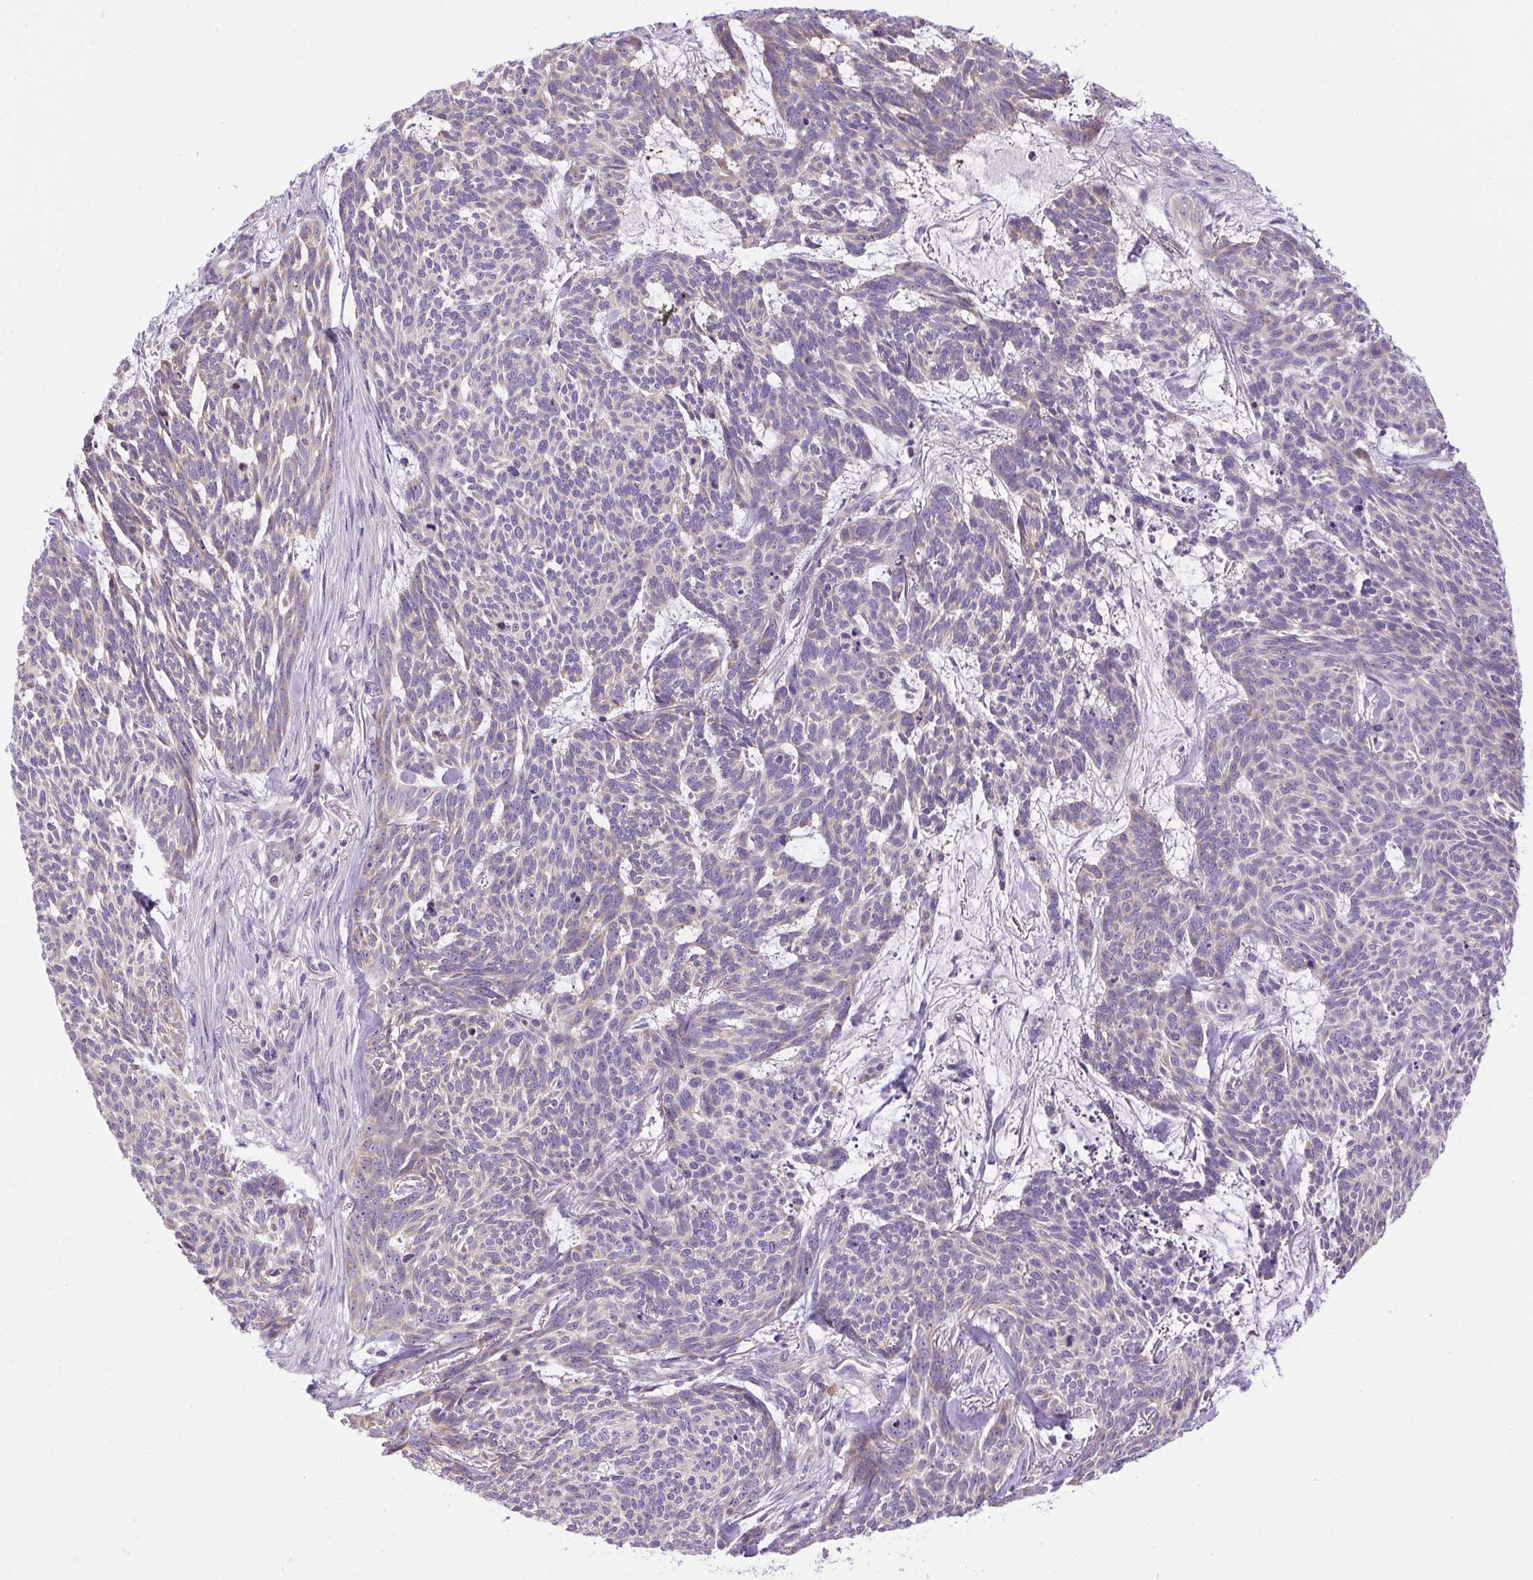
{"staining": {"intensity": "negative", "quantity": "none", "location": "none"}, "tissue": "skin cancer", "cell_type": "Tumor cells", "image_type": "cancer", "snomed": [{"axis": "morphology", "description": "Basal cell carcinoma"}, {"axis": "topography", "description": "Skin"}], "caption": "DAB (3,3'-diaminobenzidine) immunohistochemical staining of human skin basal cell carcinoma reveals no significant expression in tumor cells.", "gene": "CFAP47", "patient": {"sex": "female", "age": 93}}